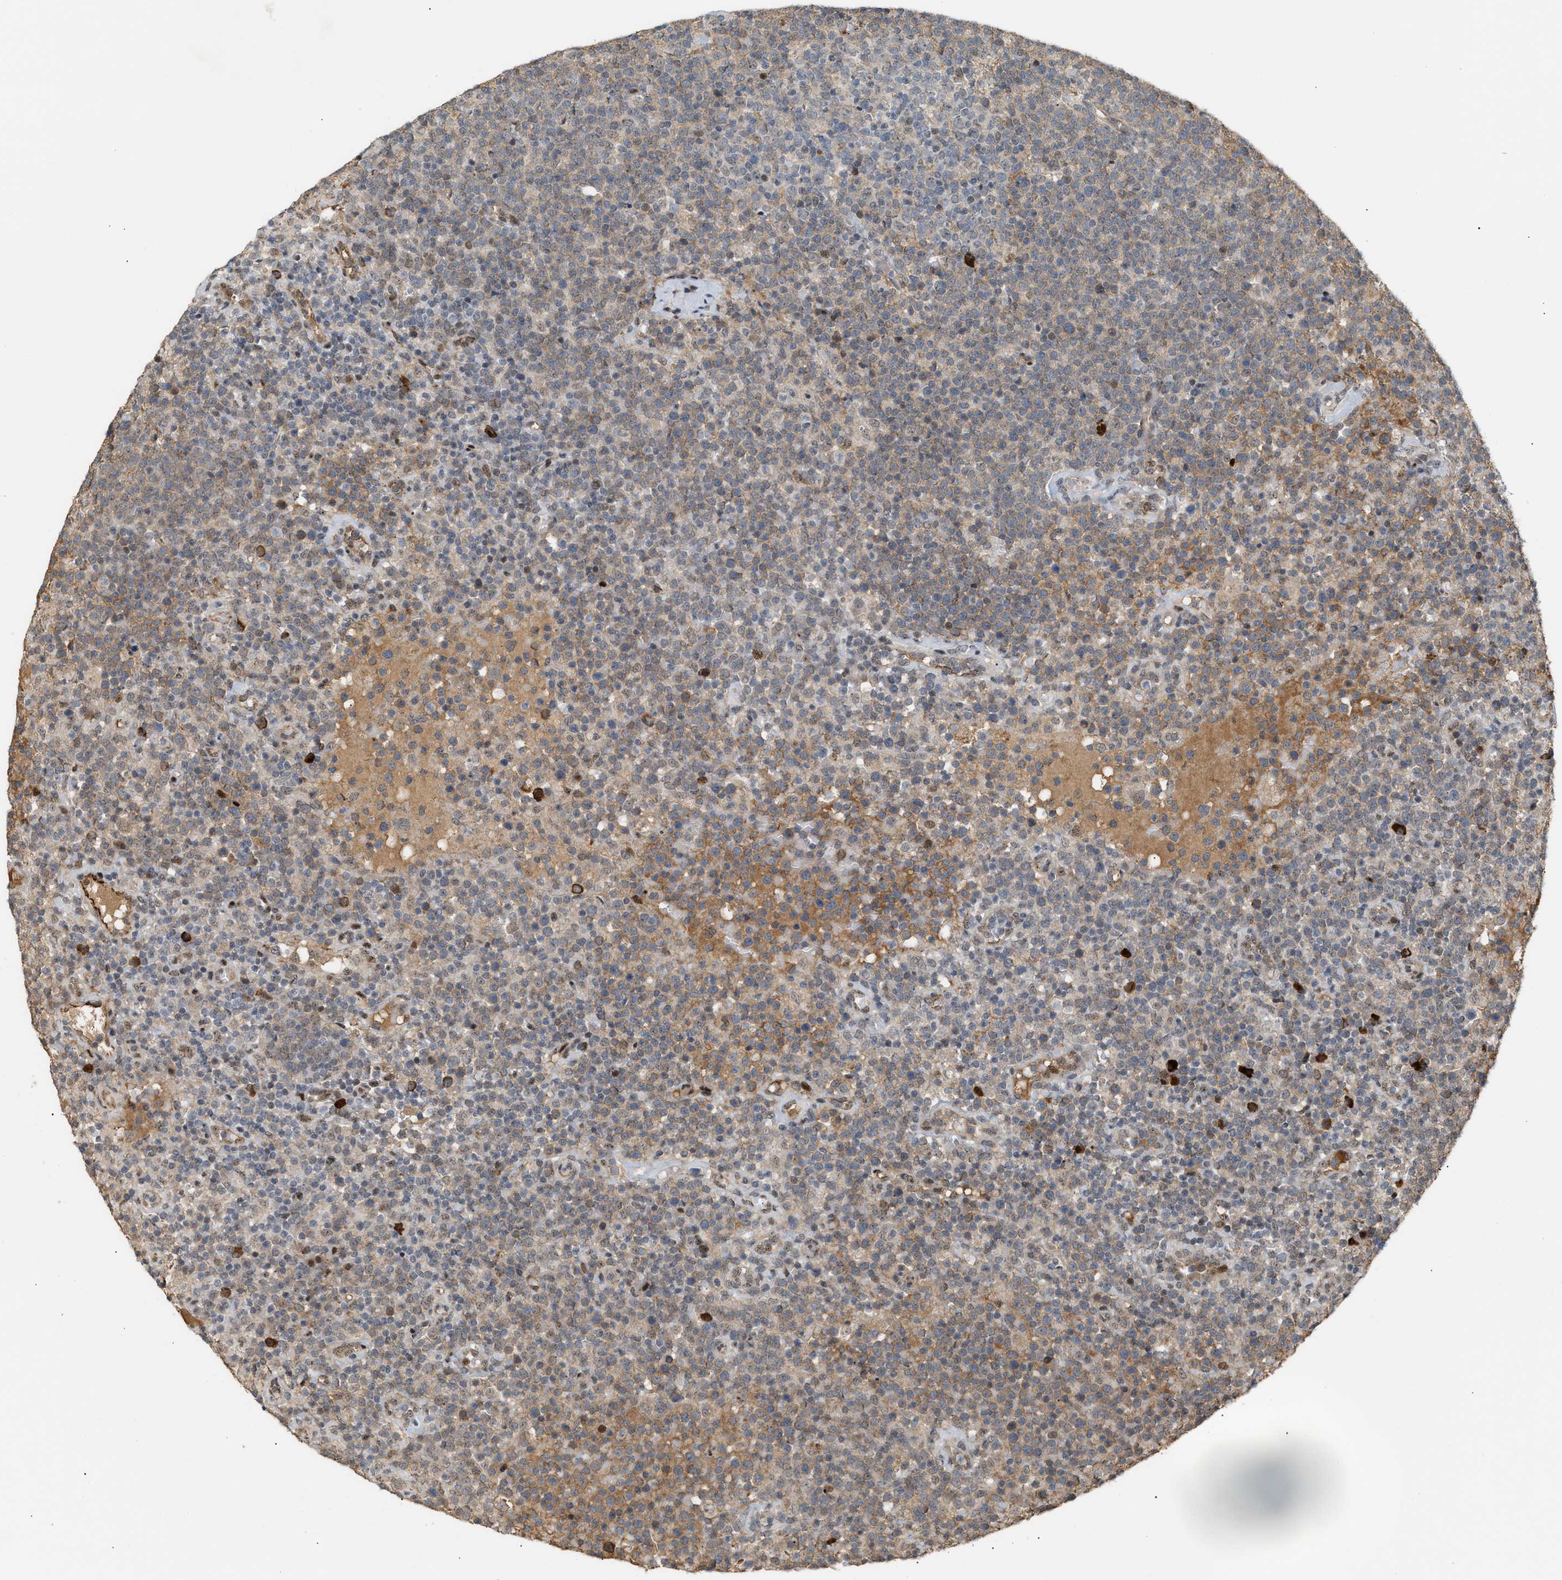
{"staining": {"intensity": "weak", "quantity": "25%-75%", "location": "cytoplasmic/membranous"}, "tissue": "lymphoma", "cell_type": "Tumor cells", "image_type": "cancer", "snomed": [{"axis": "morphology", "description": "Malignant lymphoma, non-Hodgkin's type, High grade"}, {"axis": "topography", "description": "Lymph node"}], "caption": "High-grade malignant lymphoma, non-Hodgkin's type stained for a protein (brown) displays weak cytoplasmic/membranous positive staining in about 25%-75% of tumor cells.", "gene": "ZFAND5", "patient": {"sex": "male", "age": 61}}